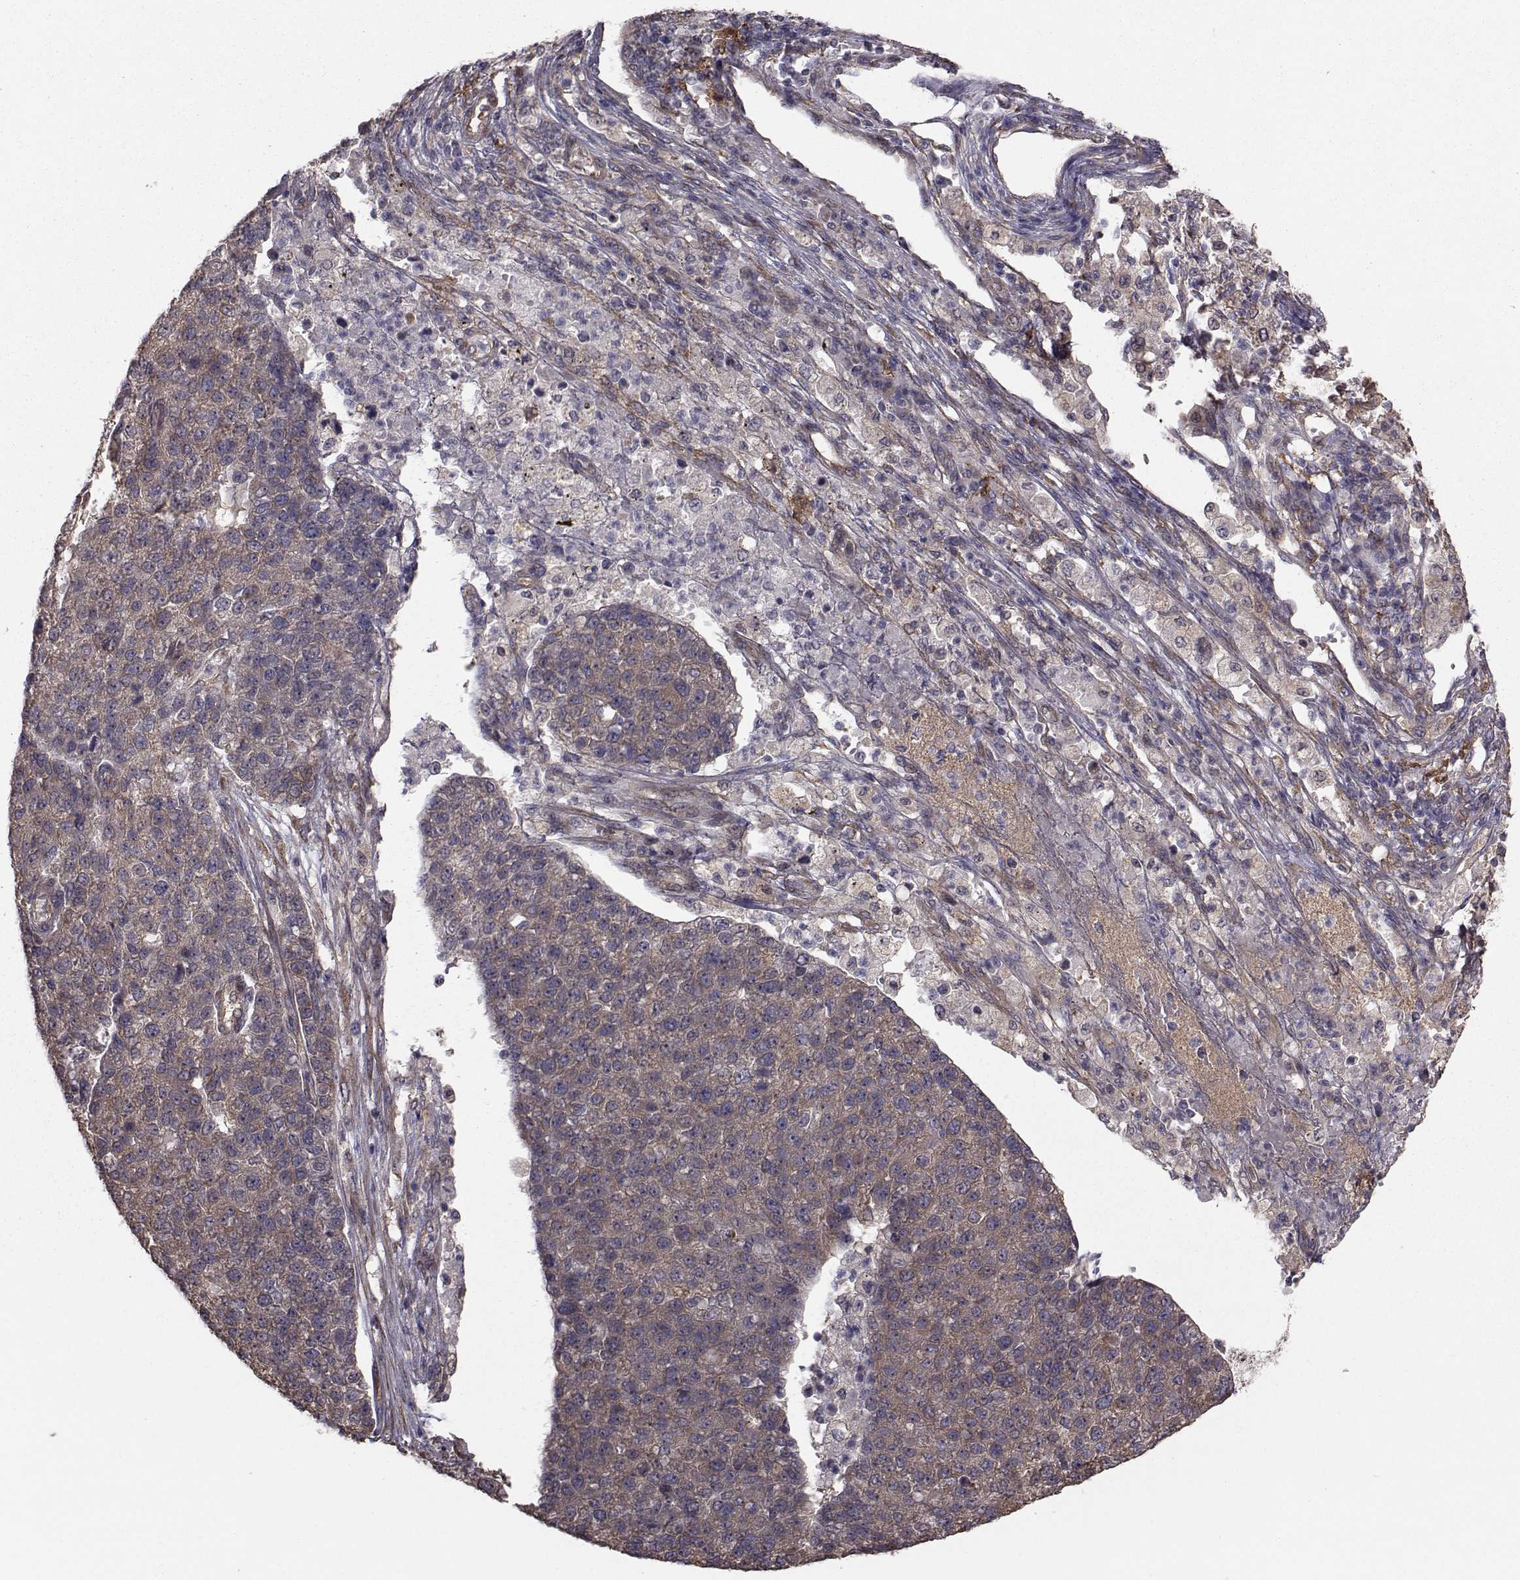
{"staining": {"intensity": "moderate", "quantity": "25%-75%", "location": "cytoplasmic/membranous"}, "tissue": "pancreatic cancer", "cell_type": "Tumor cells", "image_type": "cancer", "snomed": [{"axis": "morphology", "description": "Adenocarcinoma, NOS"}, {"axis": "topography", "description": "Pancreas"}], "caption": "Tumor cells display moderate cytoplasmic/membranous staining in approximately 25%-75% of cells in adenocarcinoma (pancreatic).", "gene": "TRIP10", "patient": {"sex": "female", "age": 61}}